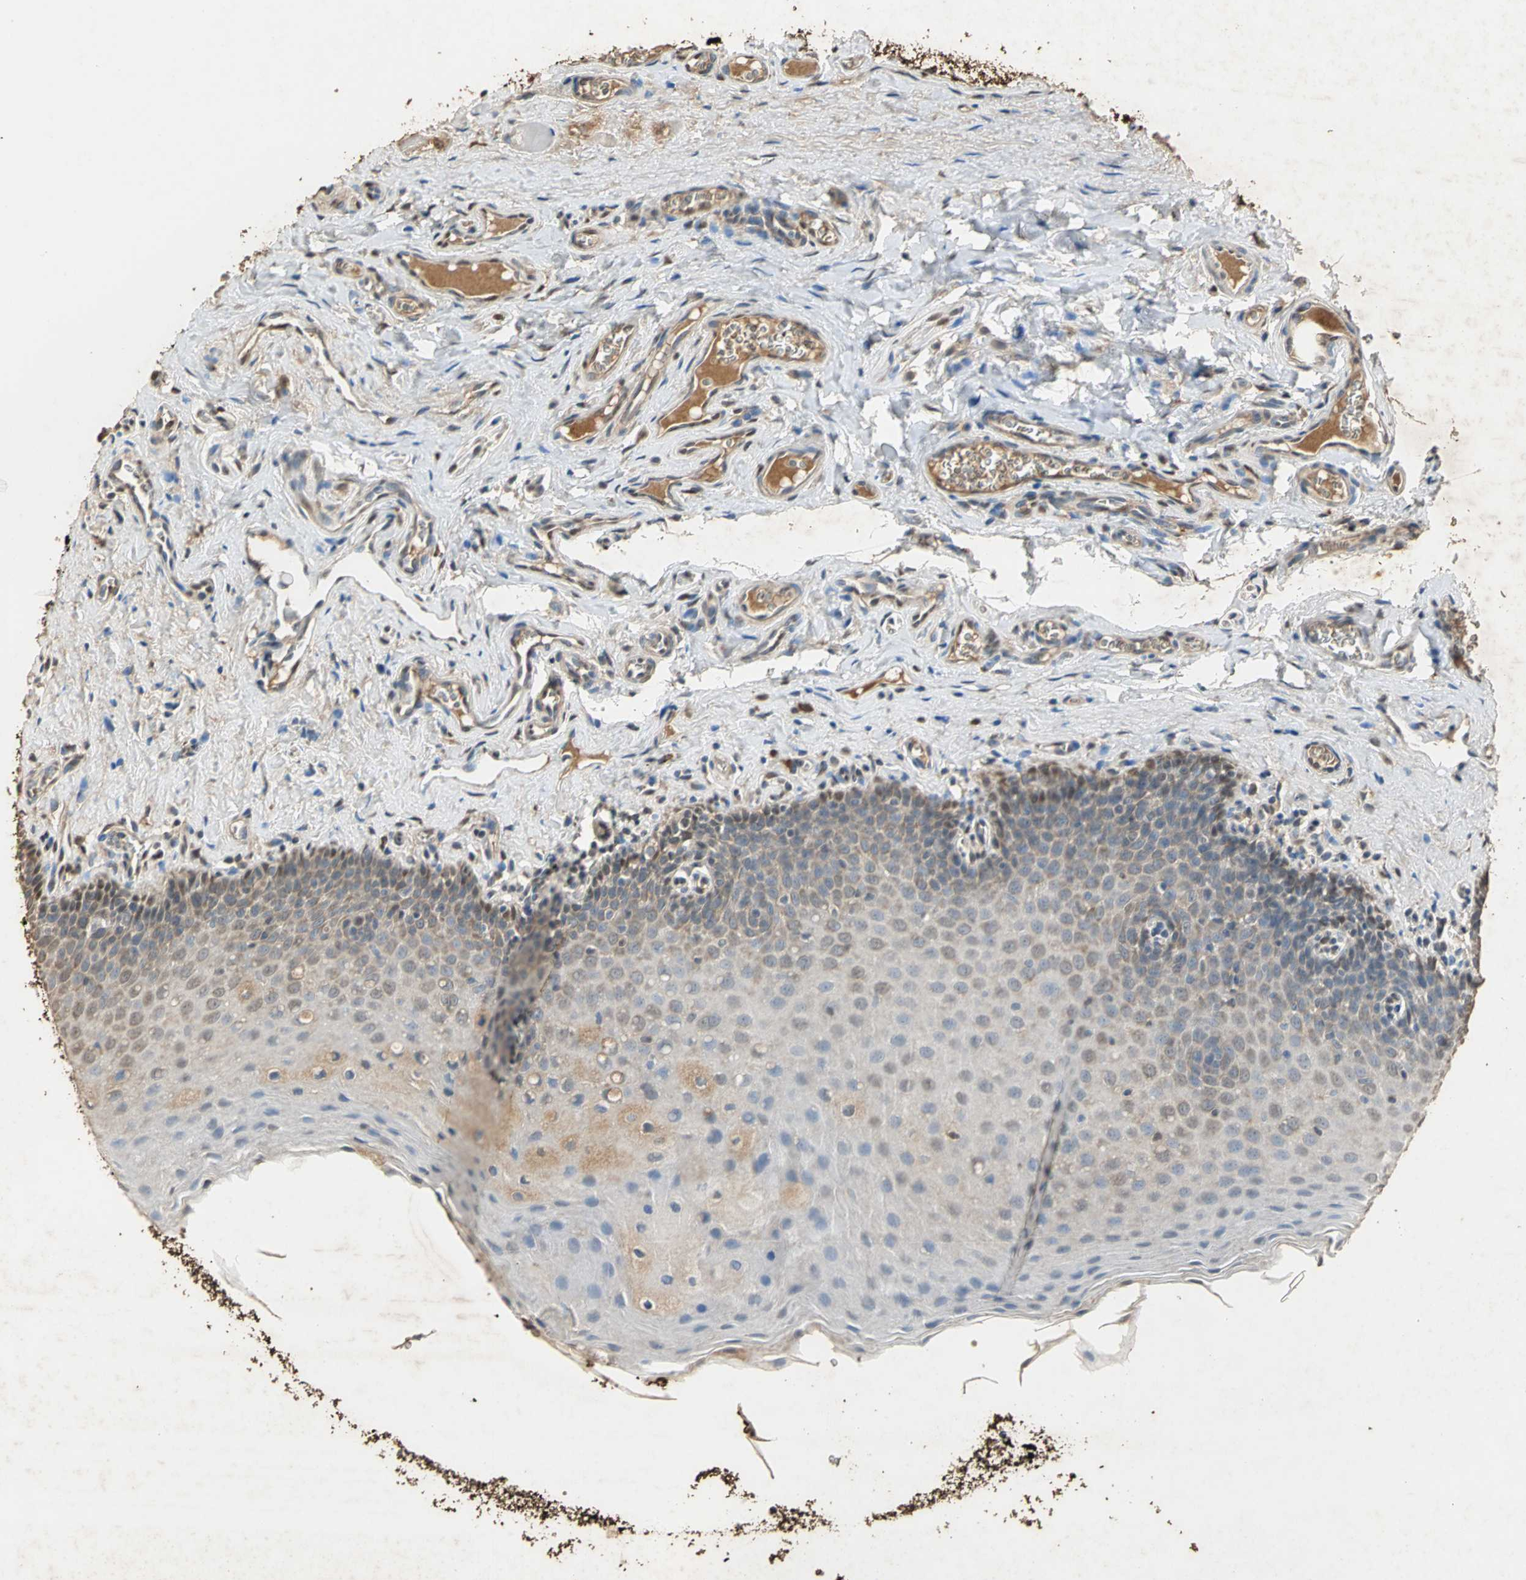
{"staining": {"intensity": "weak", "quantity": "25%-75%", "location": "cytoplasmic/membranous"}, "tissue": "oral mucosa", "cell_type": "Squamous epithelial cells", "image_type": "normal", "snomed": [{"axis": "morphology", "description": "Normal tissue, NOS"}, {"axis": "topography", "description": "Oral tissue"}], "caption": "Immunohistochemistry (IHC) of normal oral mucosa demonstrates low levels of weak cytoplasmic/membranous positivity in approximately 25%-75% of squamous epithelial cells. (Stains: DAB in brown, nuclei in blue, Microscopy: brightfield microscopy at high magnification).", "gene": "GAPDH", "patient": {"sex": "male", "age": 20}}